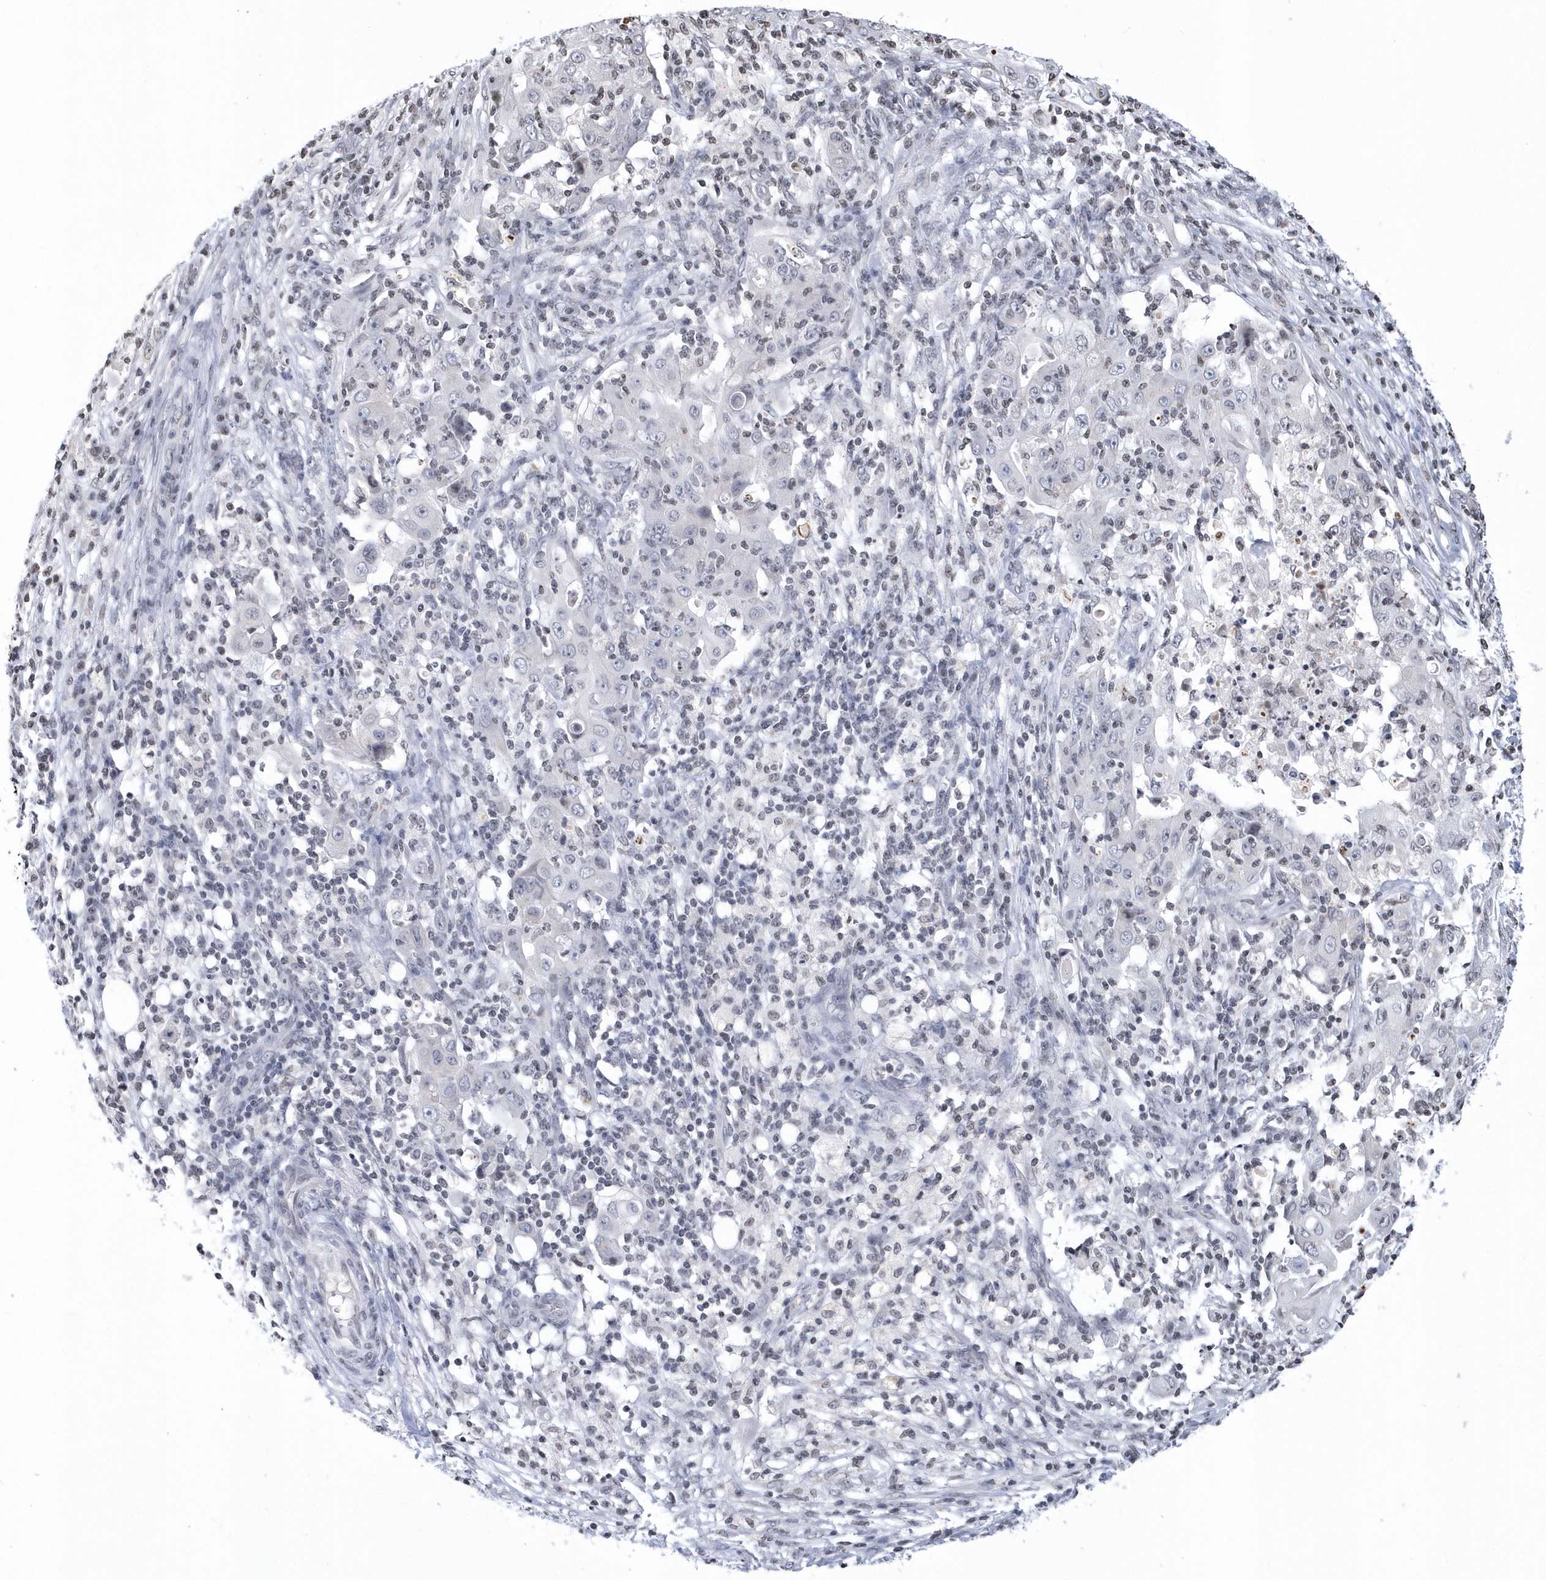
{"staining": {"intensity": "negative", "quantity": "none", "location": "none"}, "tissue": "ovarian cancer", "cell_type": "Tumor cells", "image_type": "cancer", "snomed": [{"axis": "morphology", "description": "Carcinoma, endometroid"}, {"axis": "topography", "description": "Ovary"}], "caption": "Human ovarian cancer stained for a protein using IHC displays no expression in tumor cells.", "gene": "VWA5B2", "patient": {"sex": "female", "age": 42}}